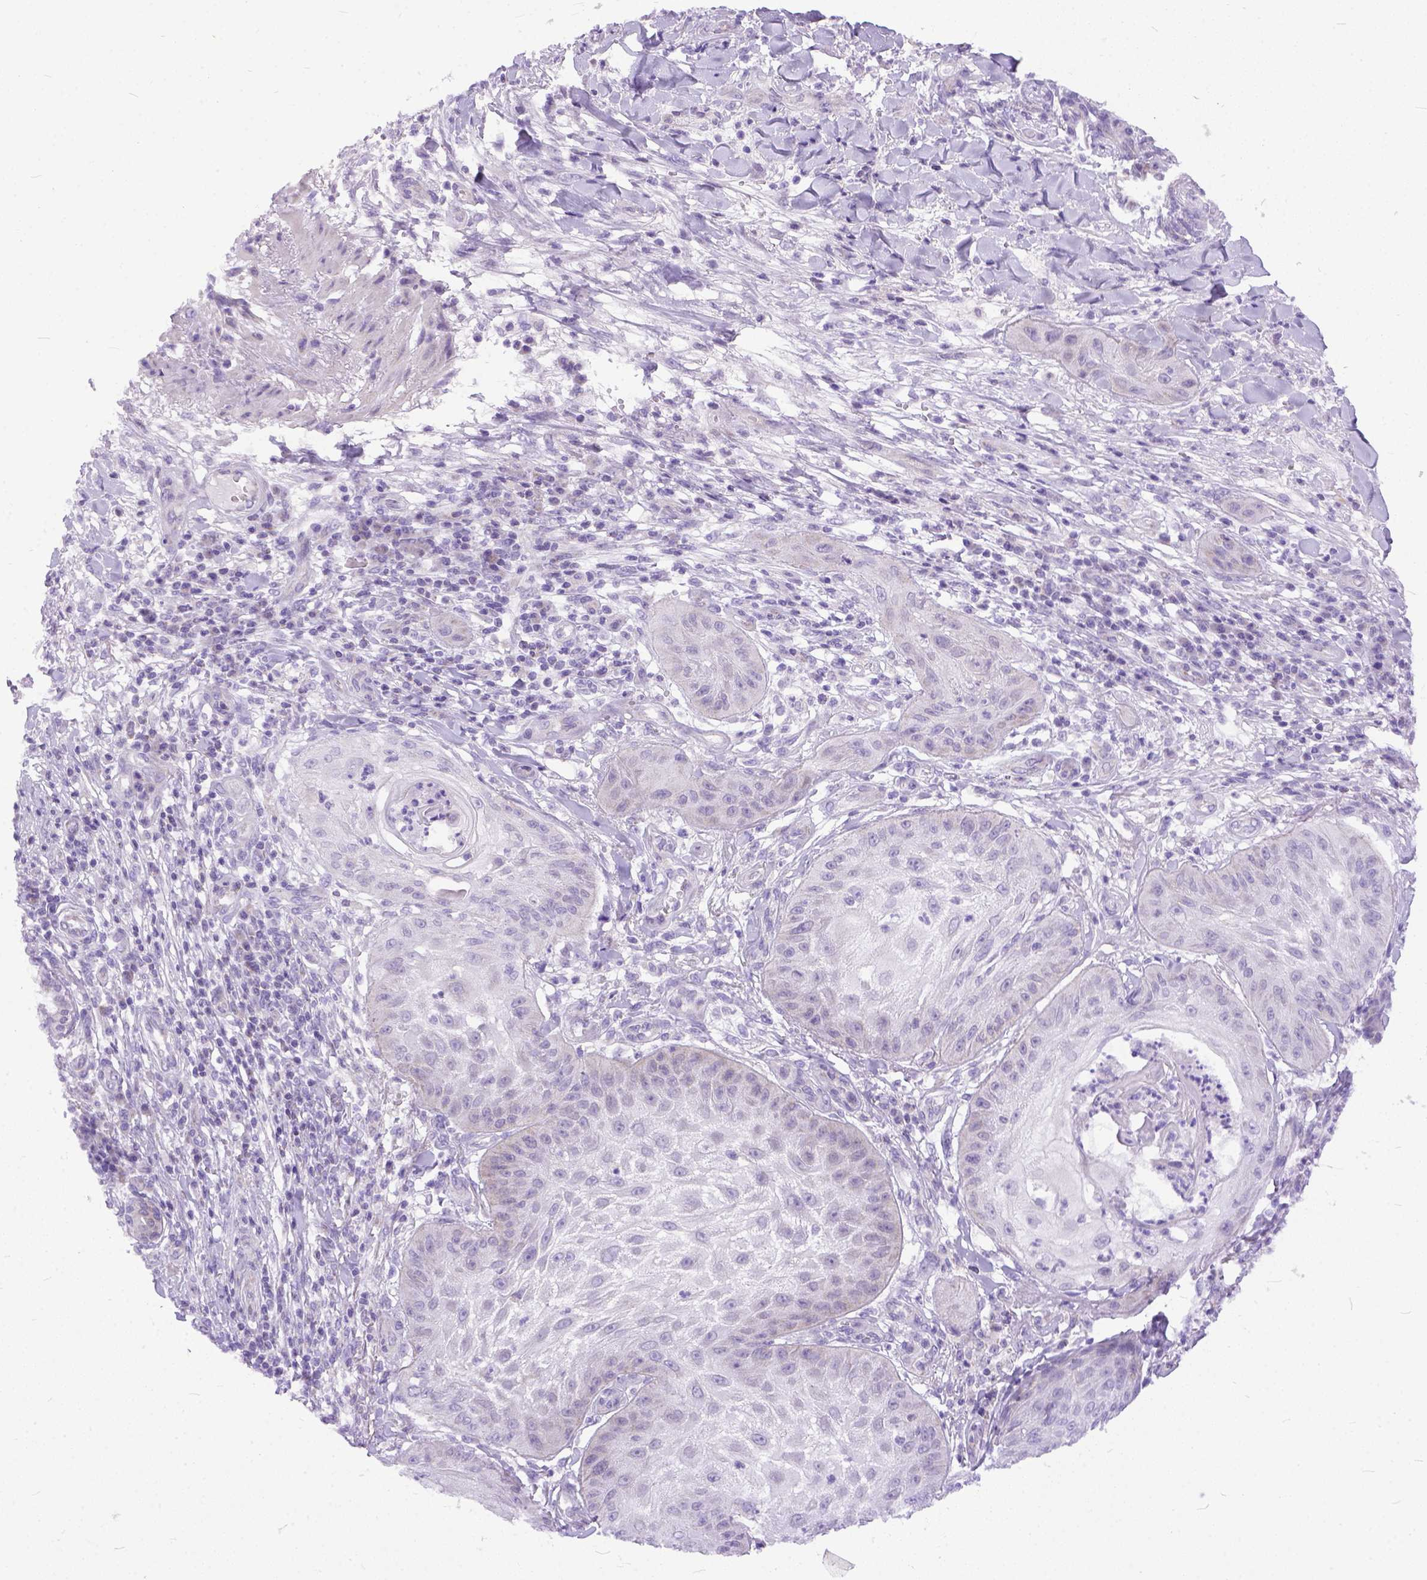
{"staining": {"intensity": "negative", "quantity": "none", "location": "none"}, "tissue": "skin cancer", "cell_type": "Tumor cells", "image_type": "cancer", "snomed": [{"axis": "morphology", "description": "Squamous cell carcinoma, NOS"}, {"axis": "topography", "description": "Skin"}], "caption": "High magnification brightfield microscopy of skin squamous cell carcinoma stained with DAB (3,3'-diaminobenzidine) (brown) and counterstained with hematoxylin (blue): tumor cells show no significant expression.", "gene": "PLK5", "patient": {"sex": "male", "age": 70}}